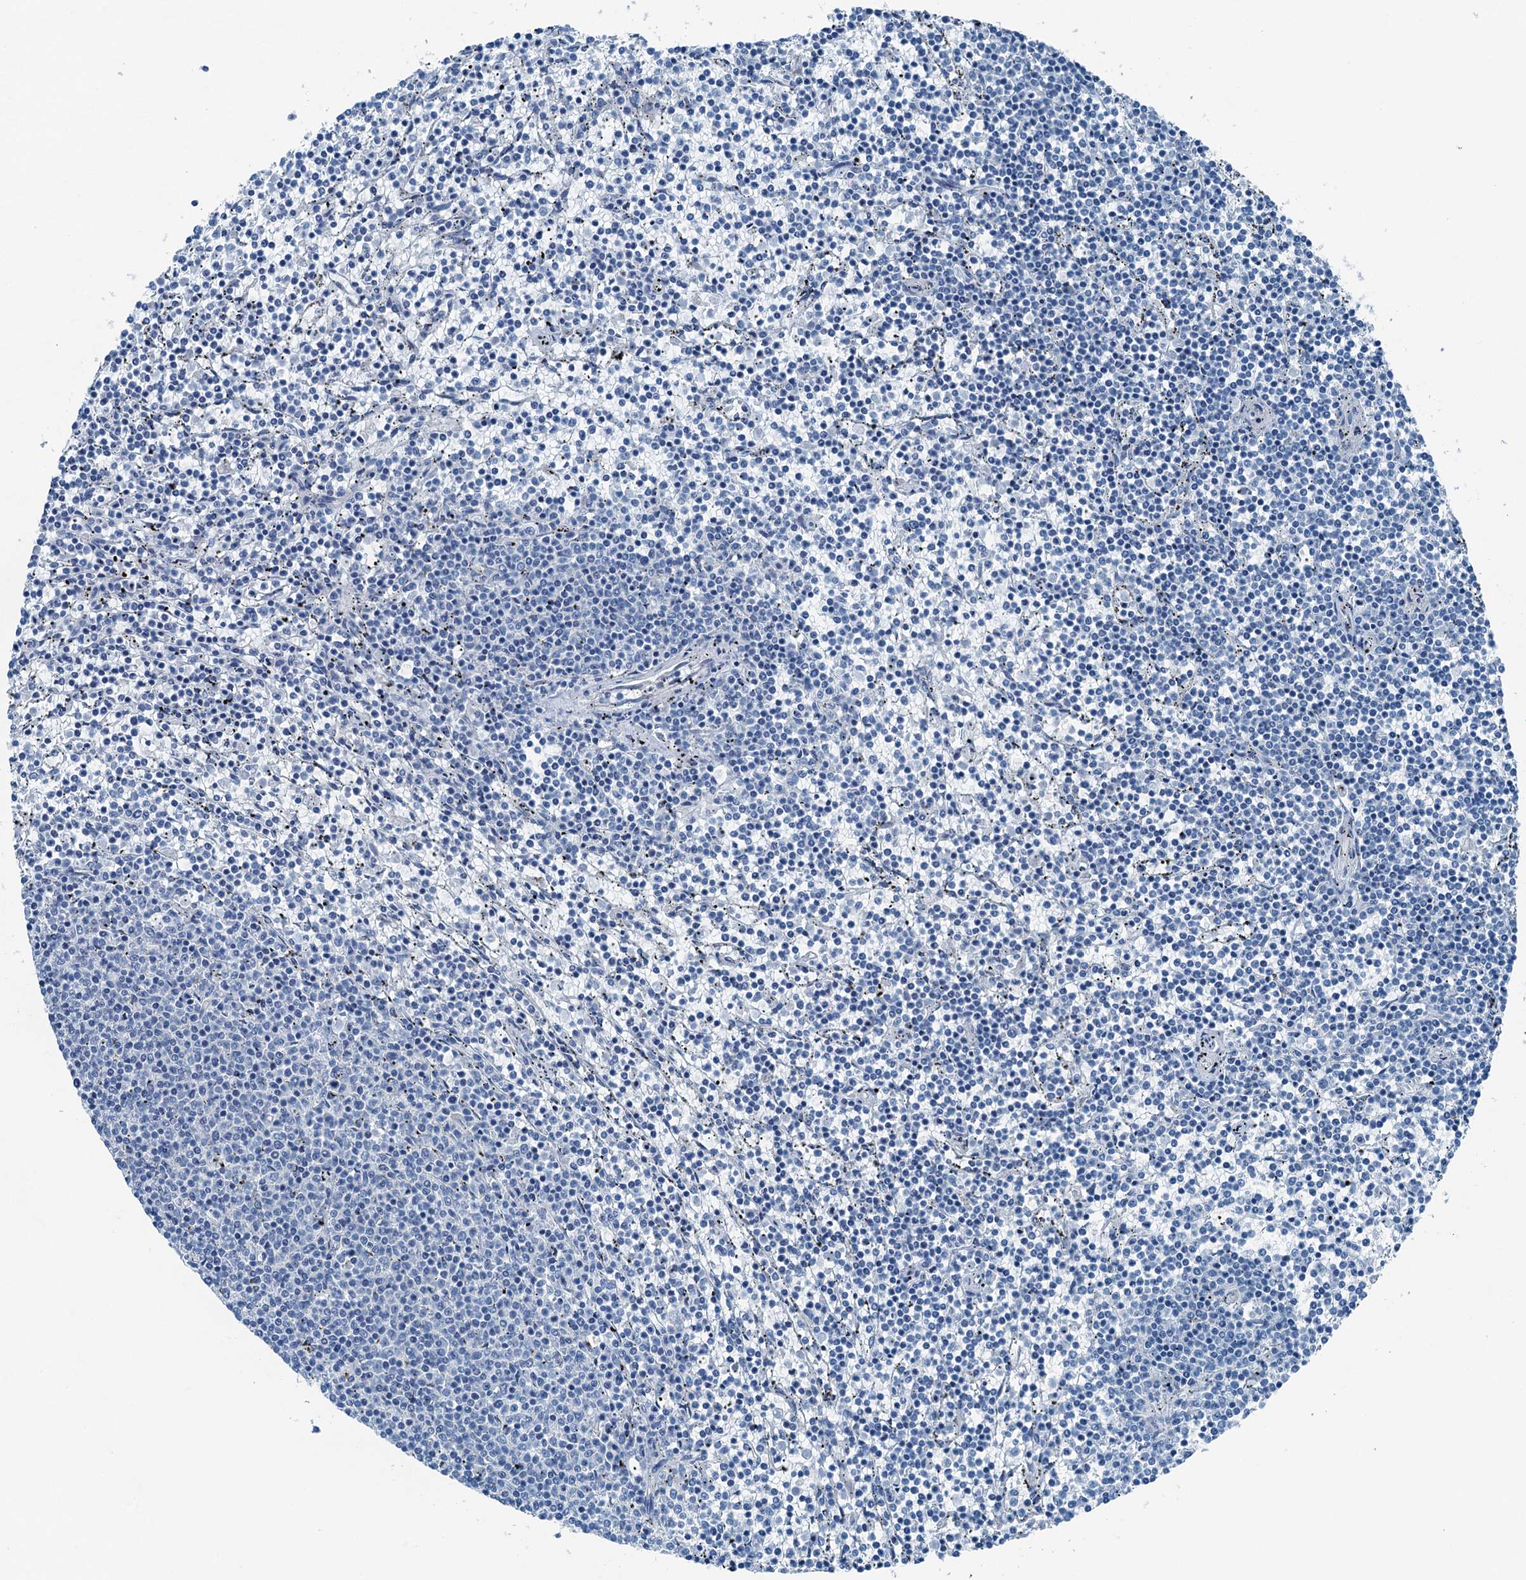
{"staining": {"intensity": "negative", "quantity": "none", "location": "none"}, "tissue": "lymphoma", "cell_type": "Tumor cells", "image_type": "cancer", "snomed": [{"axis": "morphology", "description": "Malignant lymphoma, non-Hodgkin's type, Low grade"}, {"axis": "topography", "description": "Spleen"}], "caption": "Immunohistochemical staining of low-grade malignant lymphoma, non-Hodgkin's type exhibits no significant staining in tumor cells. (Brightfield microscopy of DAB (3,3'-diaminobenzidine) immunohistochemistry at high magnification).", "gene": "TMOD2", "patient": {"sex": "female", "age": 50}}